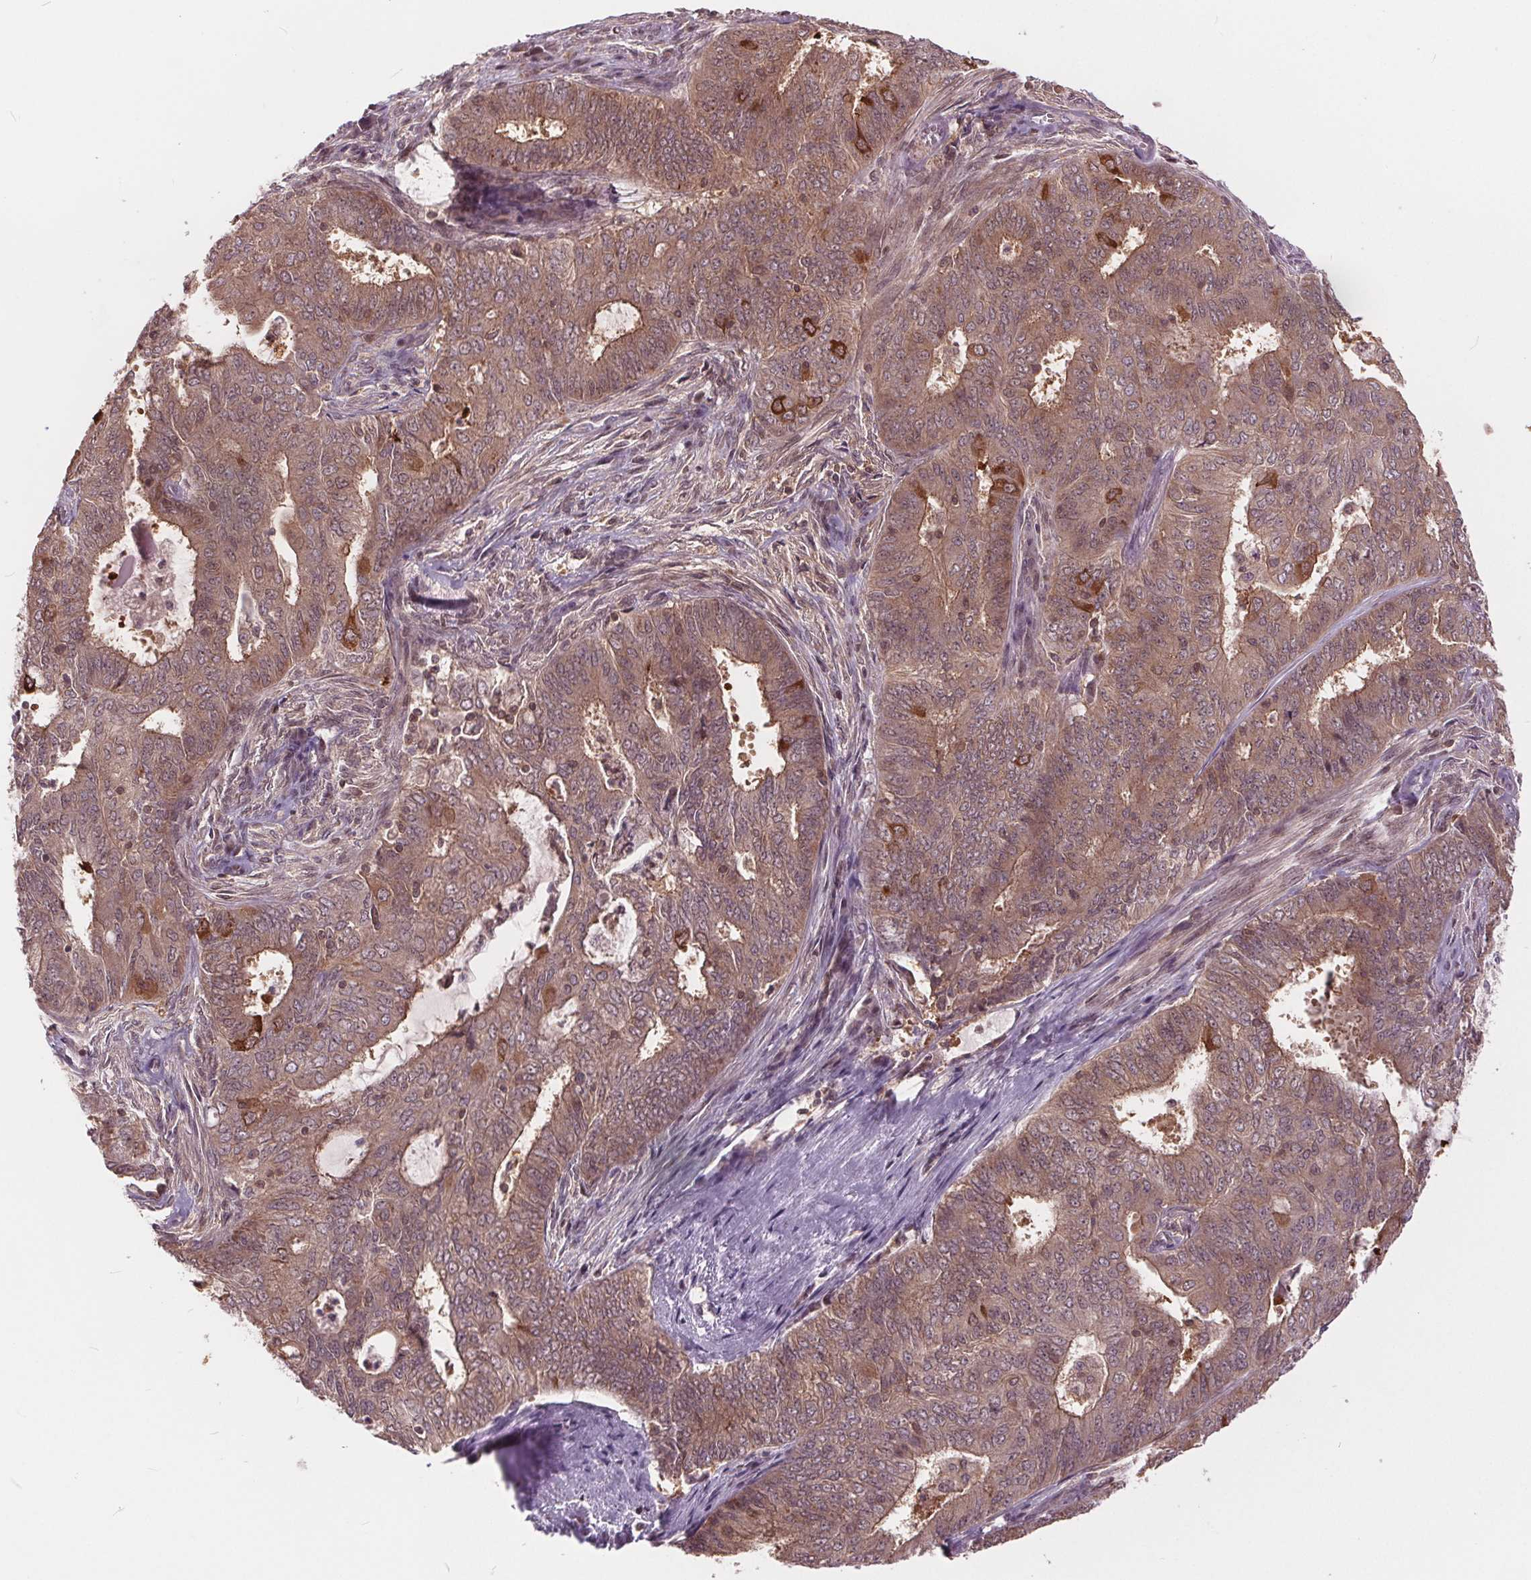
{"staining": {"intensity": "weak", "quantity": ">75%", "location": "cytoplasmic/membranous"}, "tissue": "endometrial cancer", "cell_type": "Tumor cells", "image_type": "cancer", "snomed": [{"axis": "morphology", "description": "Adenocarcinoma, NOS"}, {"axis": "topography", "description": "Endometrium"}], "caption": "Immunohistochemistry image of adenocarcinoma (endometrial) stained for a protein (brown), which demonstrates low levels of weak cytoplasmic/membranous expression in about >75% of tumor cells.", "gene": "HIF1AN", "patient": {"sex": "female", "age": 62}}